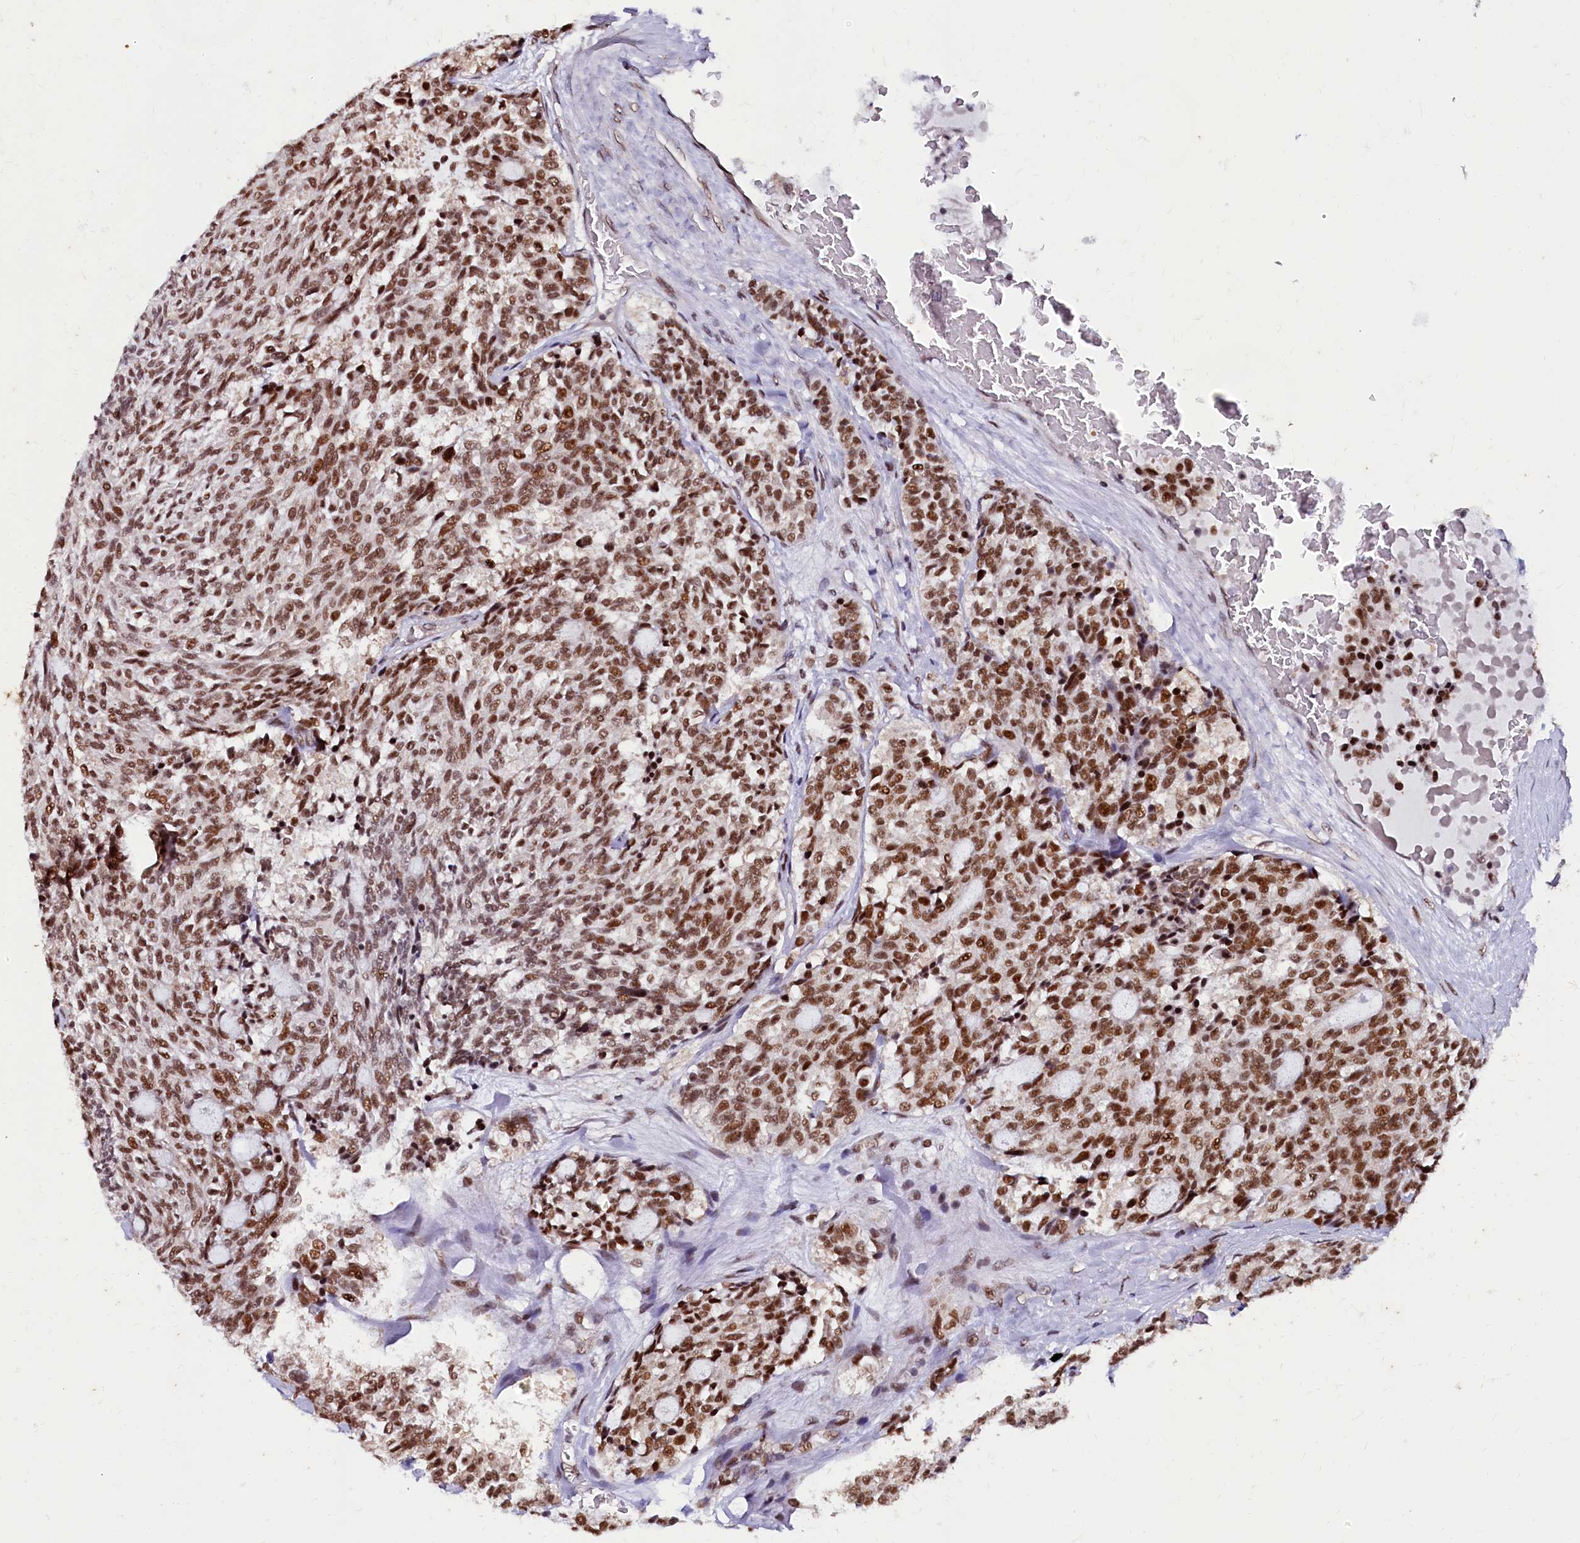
{"staining": {"intensity": "moderate", "quantity": ">75%", "location": "nuclear"}, "tissue": "carcinoid", "cell_type": "Tumor cells", "image_type": "cancer", "snomed": [{"axis": "morphology", "description": "Carcinoid, malignant, NOS"}, {"axis": "topography", "description": "Pancreas"}], "caption": "IHC (DAB (3,3'-diaminobenzidine)) staining of carcinoid displays moderate nuclear protein staining in about >75% of tumor cells.", "gene": "CPSF7", "patient": {"sex": "female", "age": 54}}